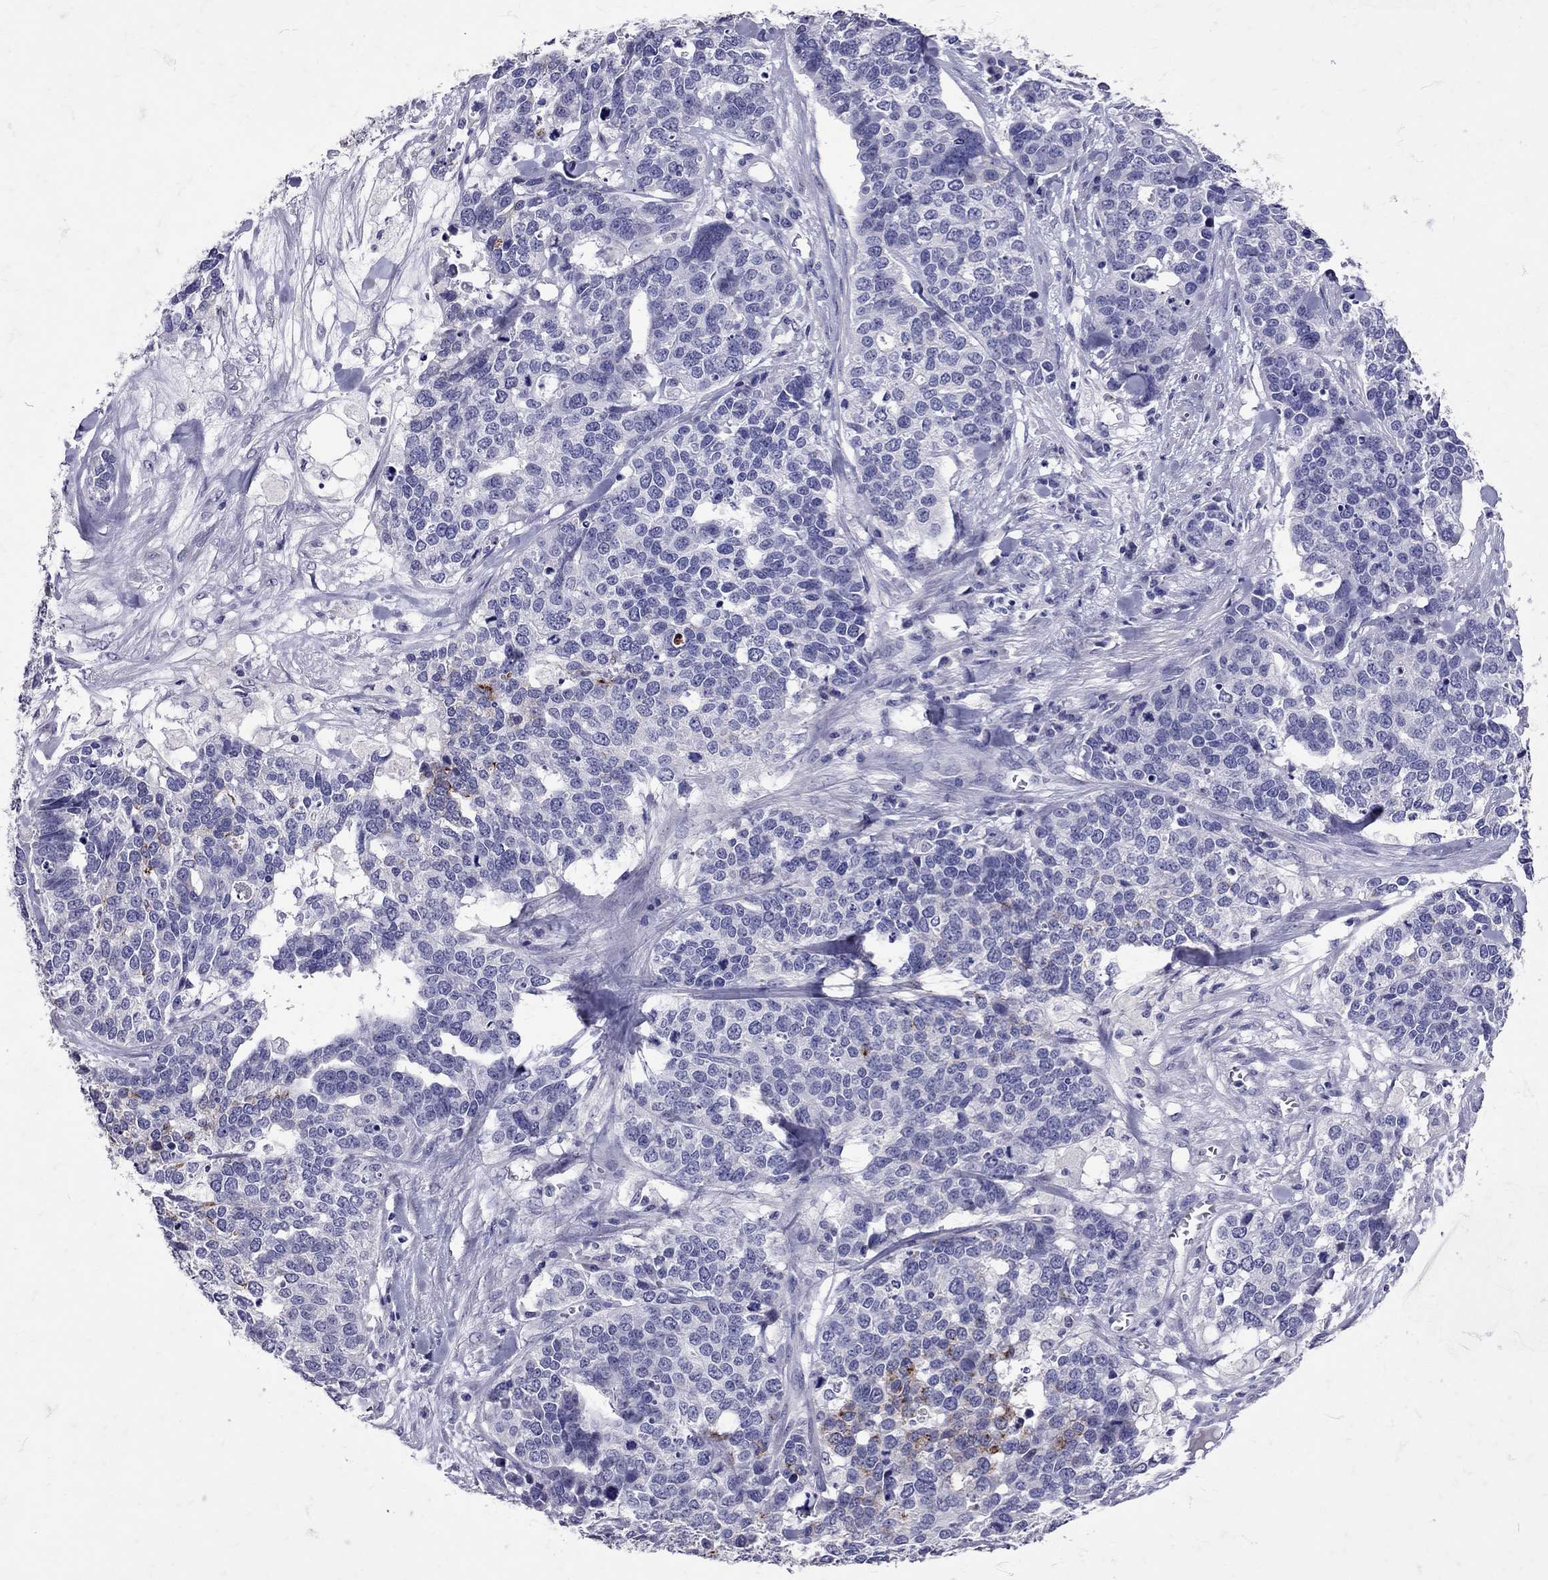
{"staining": {"intensity": "negative", "quantity": "none", "location": "none"}, "tissue": "ovarian cancer", "cell_type": "Tumor cells", "image_type": "cancer", "snomed": [{"axis": "morphology", "description": "Carcinoma, endometroid"}, {"axis": "topography", "description": "Ovary"}], "caption": "Tumor cells show no significant protein staining in endometroid carcinoma (ovarian).", "gene": "SST", "patient": {"sex": "female", "age": 65}}